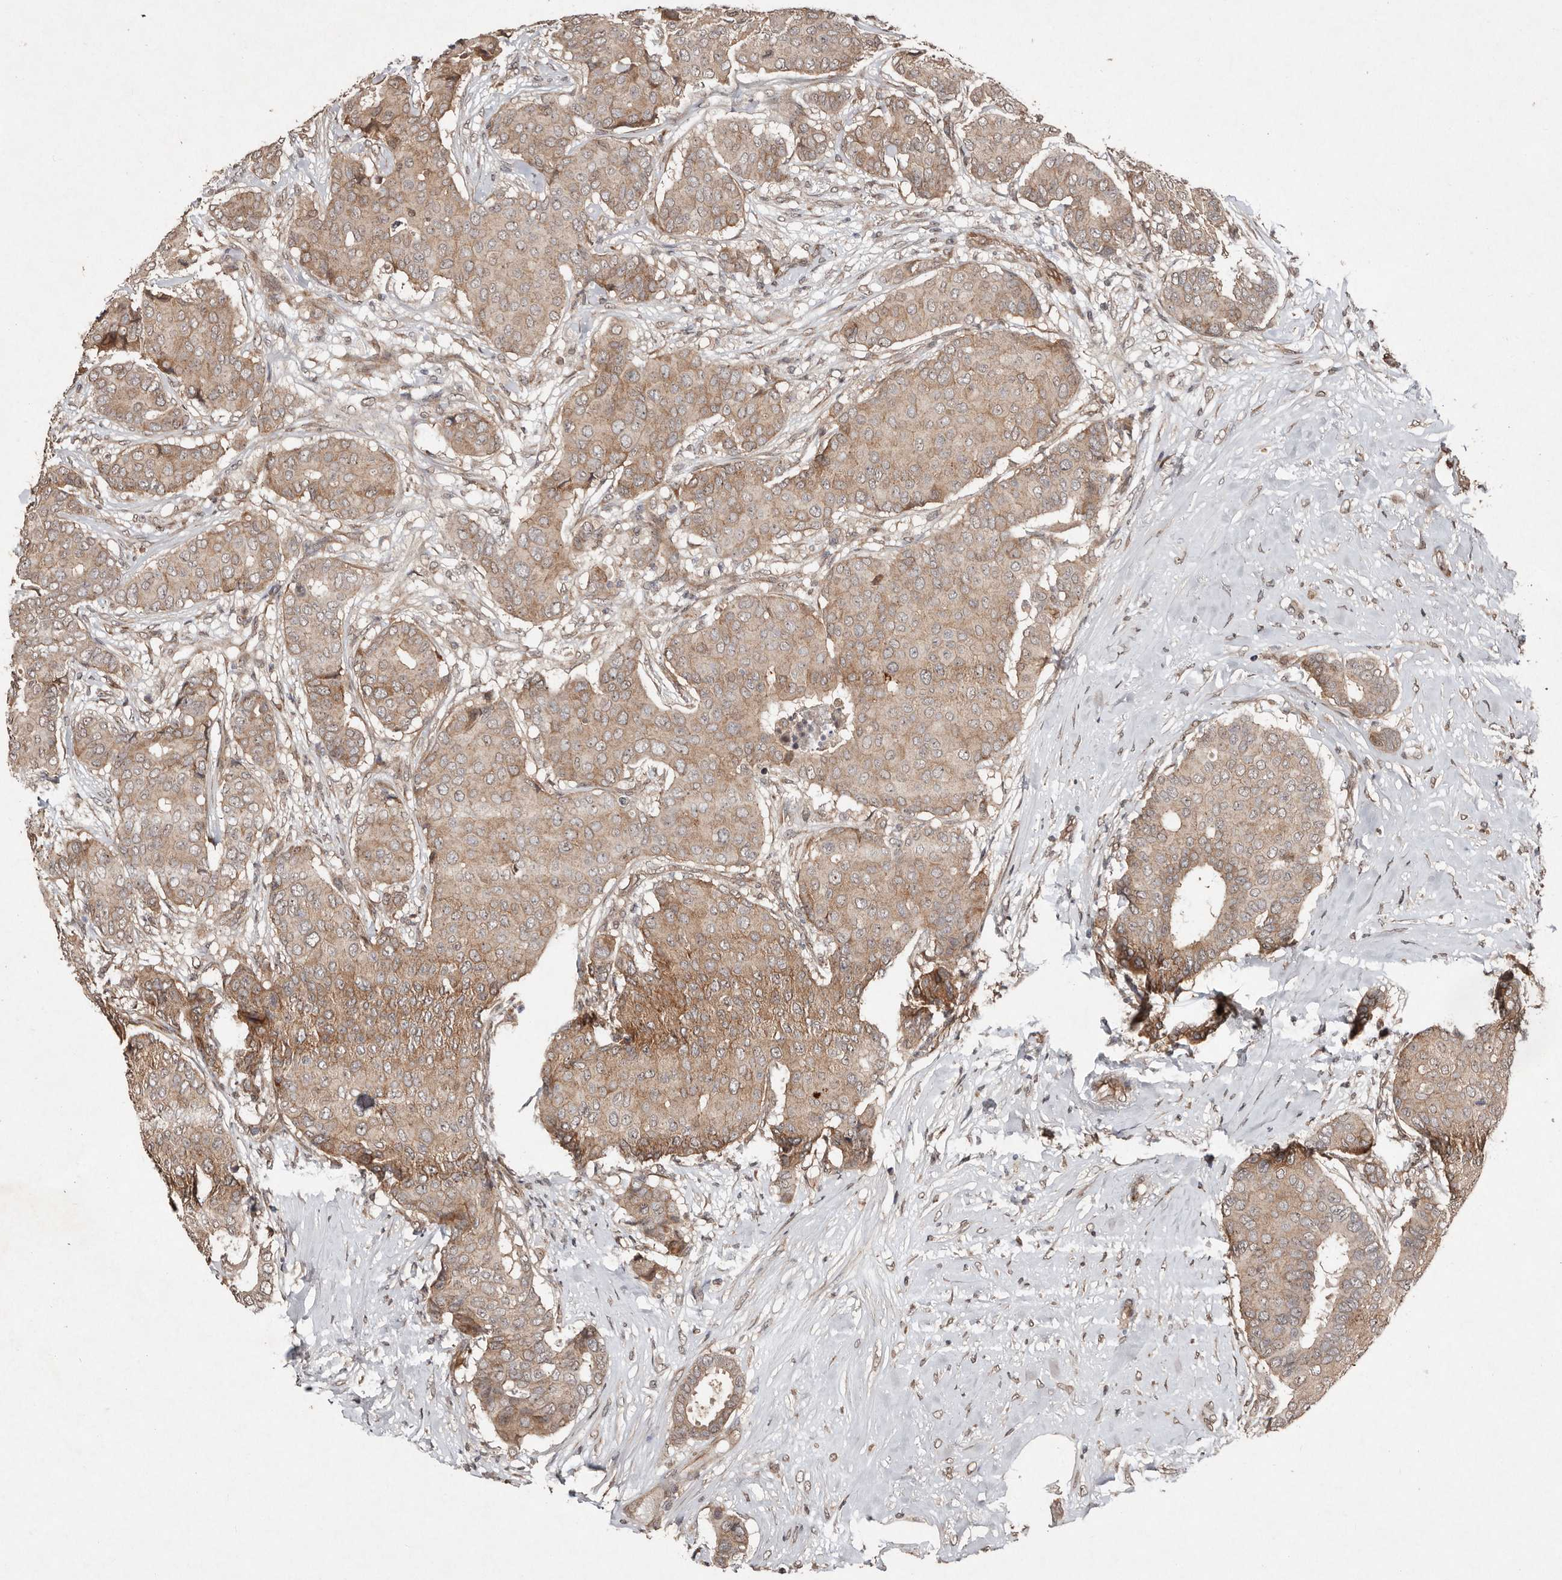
{"staining": {"intensity": "weak", "quantity": ">75%", "location": "cytoplasmic/membranous"}, "tissue": "breast cancer", "cell_type": "Tumor cells", "image_type": "cancer", "snomed": [{"axis": "morphology", "description": "Duct carcinoma"}, {"axis": "topography", "description": "Breast"}], "caption": "Approximately >75% of tumor cells in human breast cancer (infiltrating ductal carcinoma) demonstrate weak cytoplasmic/membranous protein staining as visualized by brown immunohistochemical staining.", "gene": "DIP2C", "patient": {"sex": "female", "age": 75}}